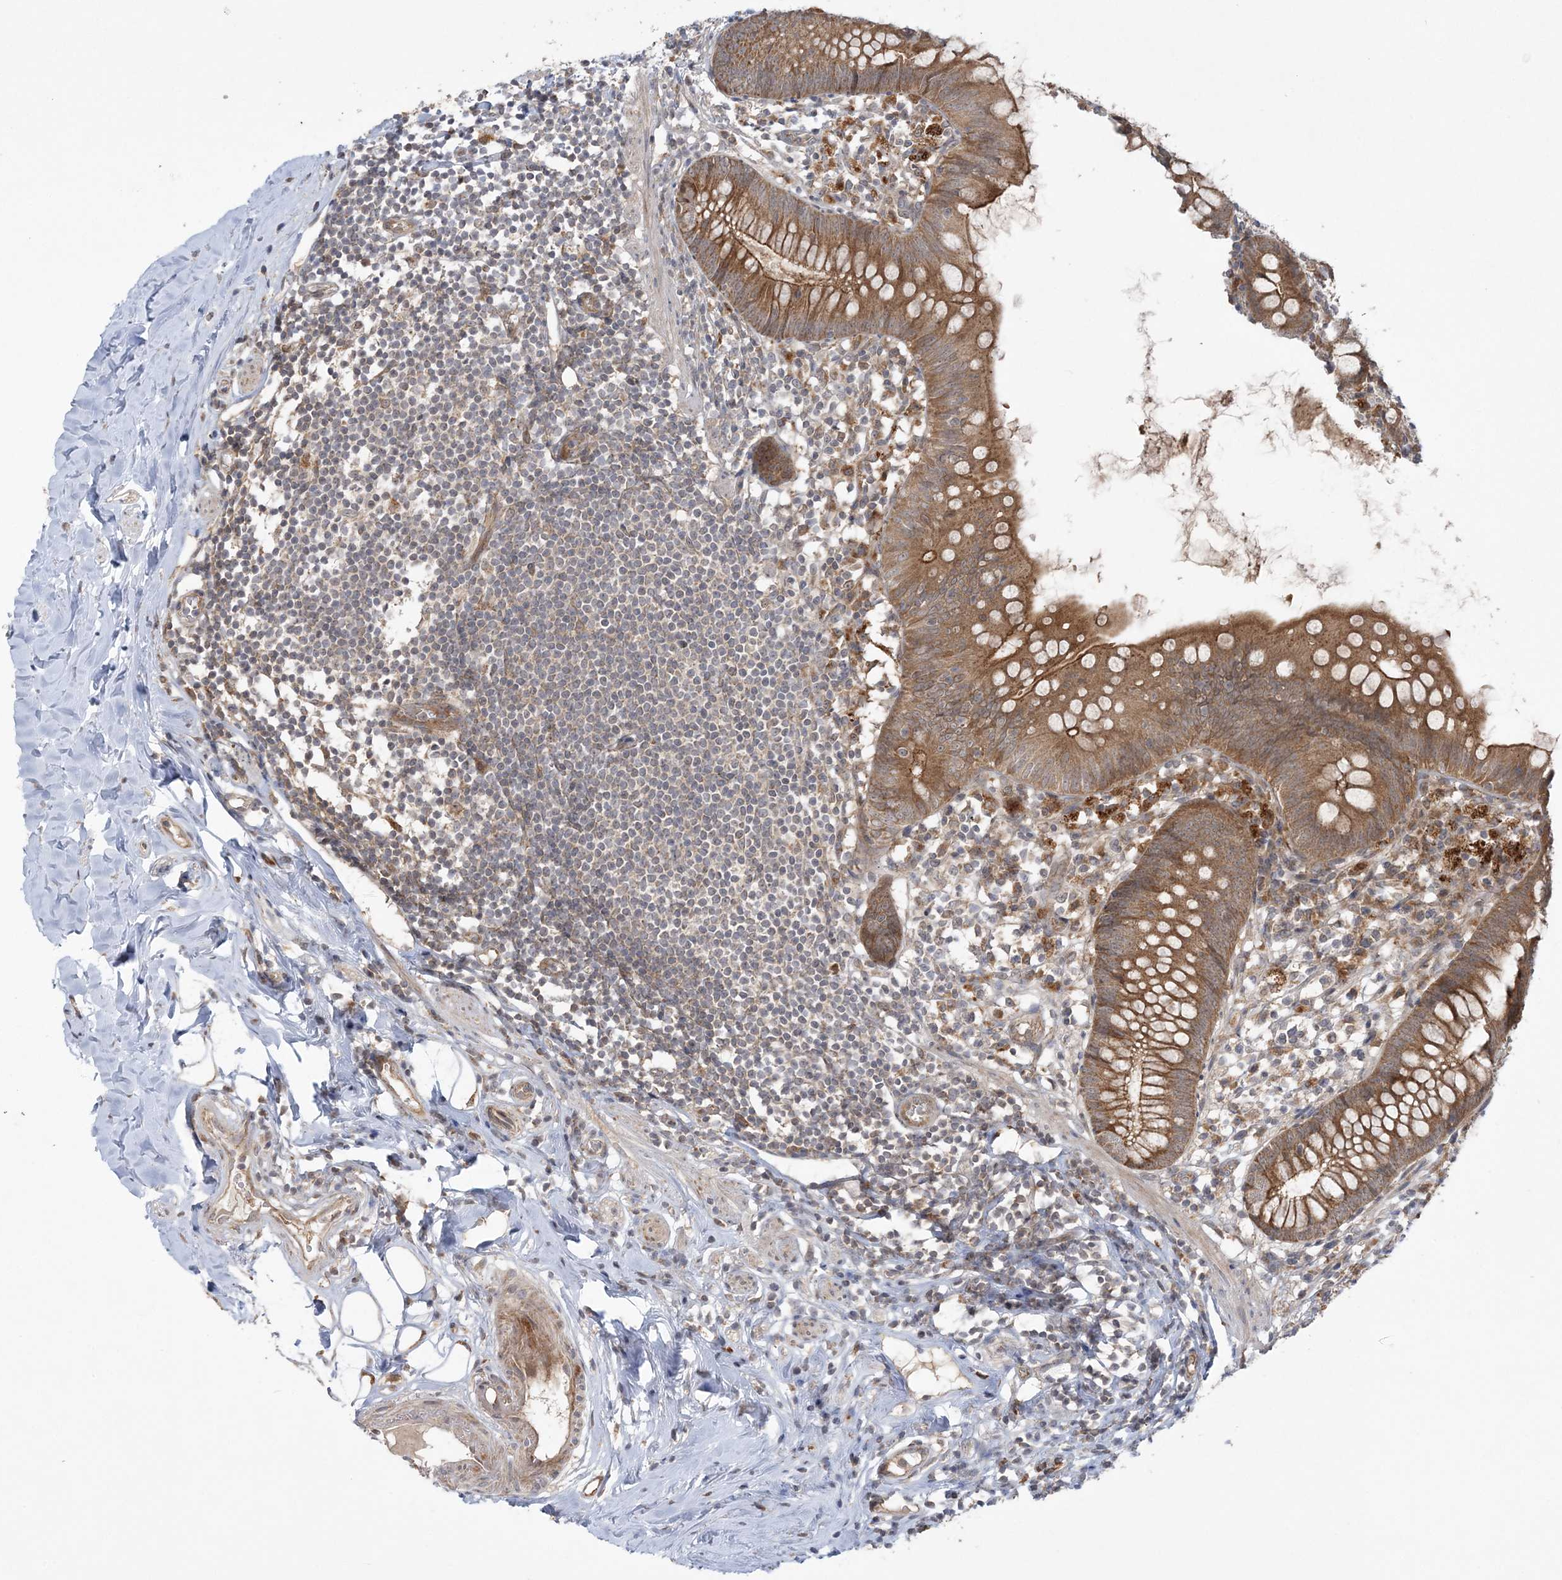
{"staining": {"intensity": "moderate", "quantity": ">75%", "location": "cytoplasmic/membranous"}, "tissue": "appendix", "cell_type": "Glandular cells", "image_type": "normal", "snomed": [{"axis": "morphology", "description": "Normal tissue, NOS"}, {"axis": "topography", "description": "Appendix"}], "caption": "IHC micrograph of normal human appendix stained for a protein (brown), which displays medium levels of moderate cytoplasmic/membranous staining in about >75% of glandular cells.", "gene": "MMADHC", "patient": {"sex": "female", "age": 62}}